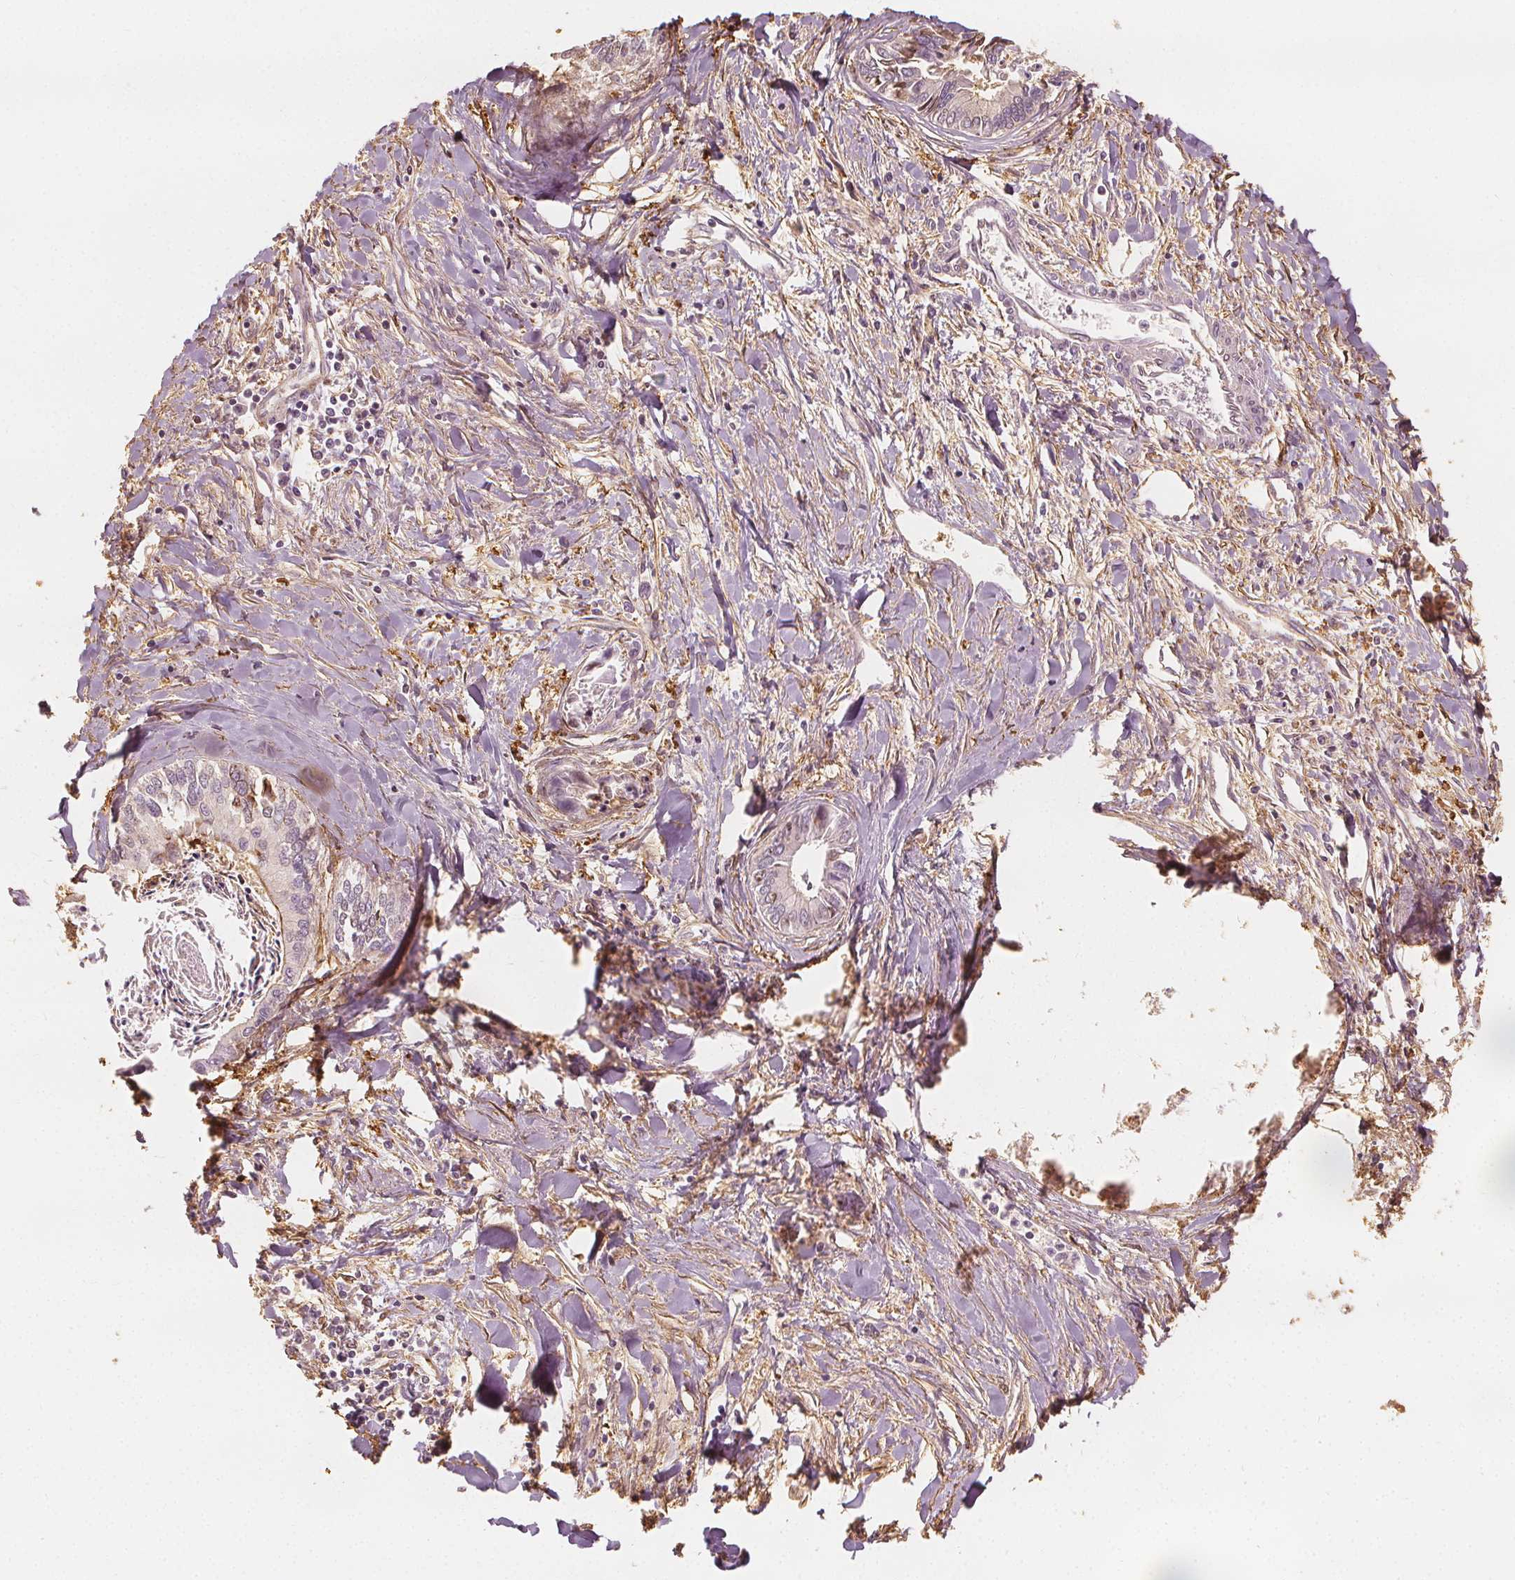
{"staining": {"intensity": "negative", "quantity": "none", "location": "none"}, "tissue": "liver cancer", "cell_type": "Tumor cells", "image_type": "cancer", "snomed": [{"axis": "morphology", "description": "Cholangiocarcinoma"}, {"axis": "topography", "description": "Liver"}], "caption": "Tumor cells show no significant positivity in cholangiocarcinoma (liver). Brightfield microscopy of immunohistochemistry (IHC) stained with DAB (3,3'-diaminobenzidine) (brown) and hematoxylin (blue), captured at high magnification.", "gene": "ARHGAP26", "patient": {"sex": "male", "age": 66}}